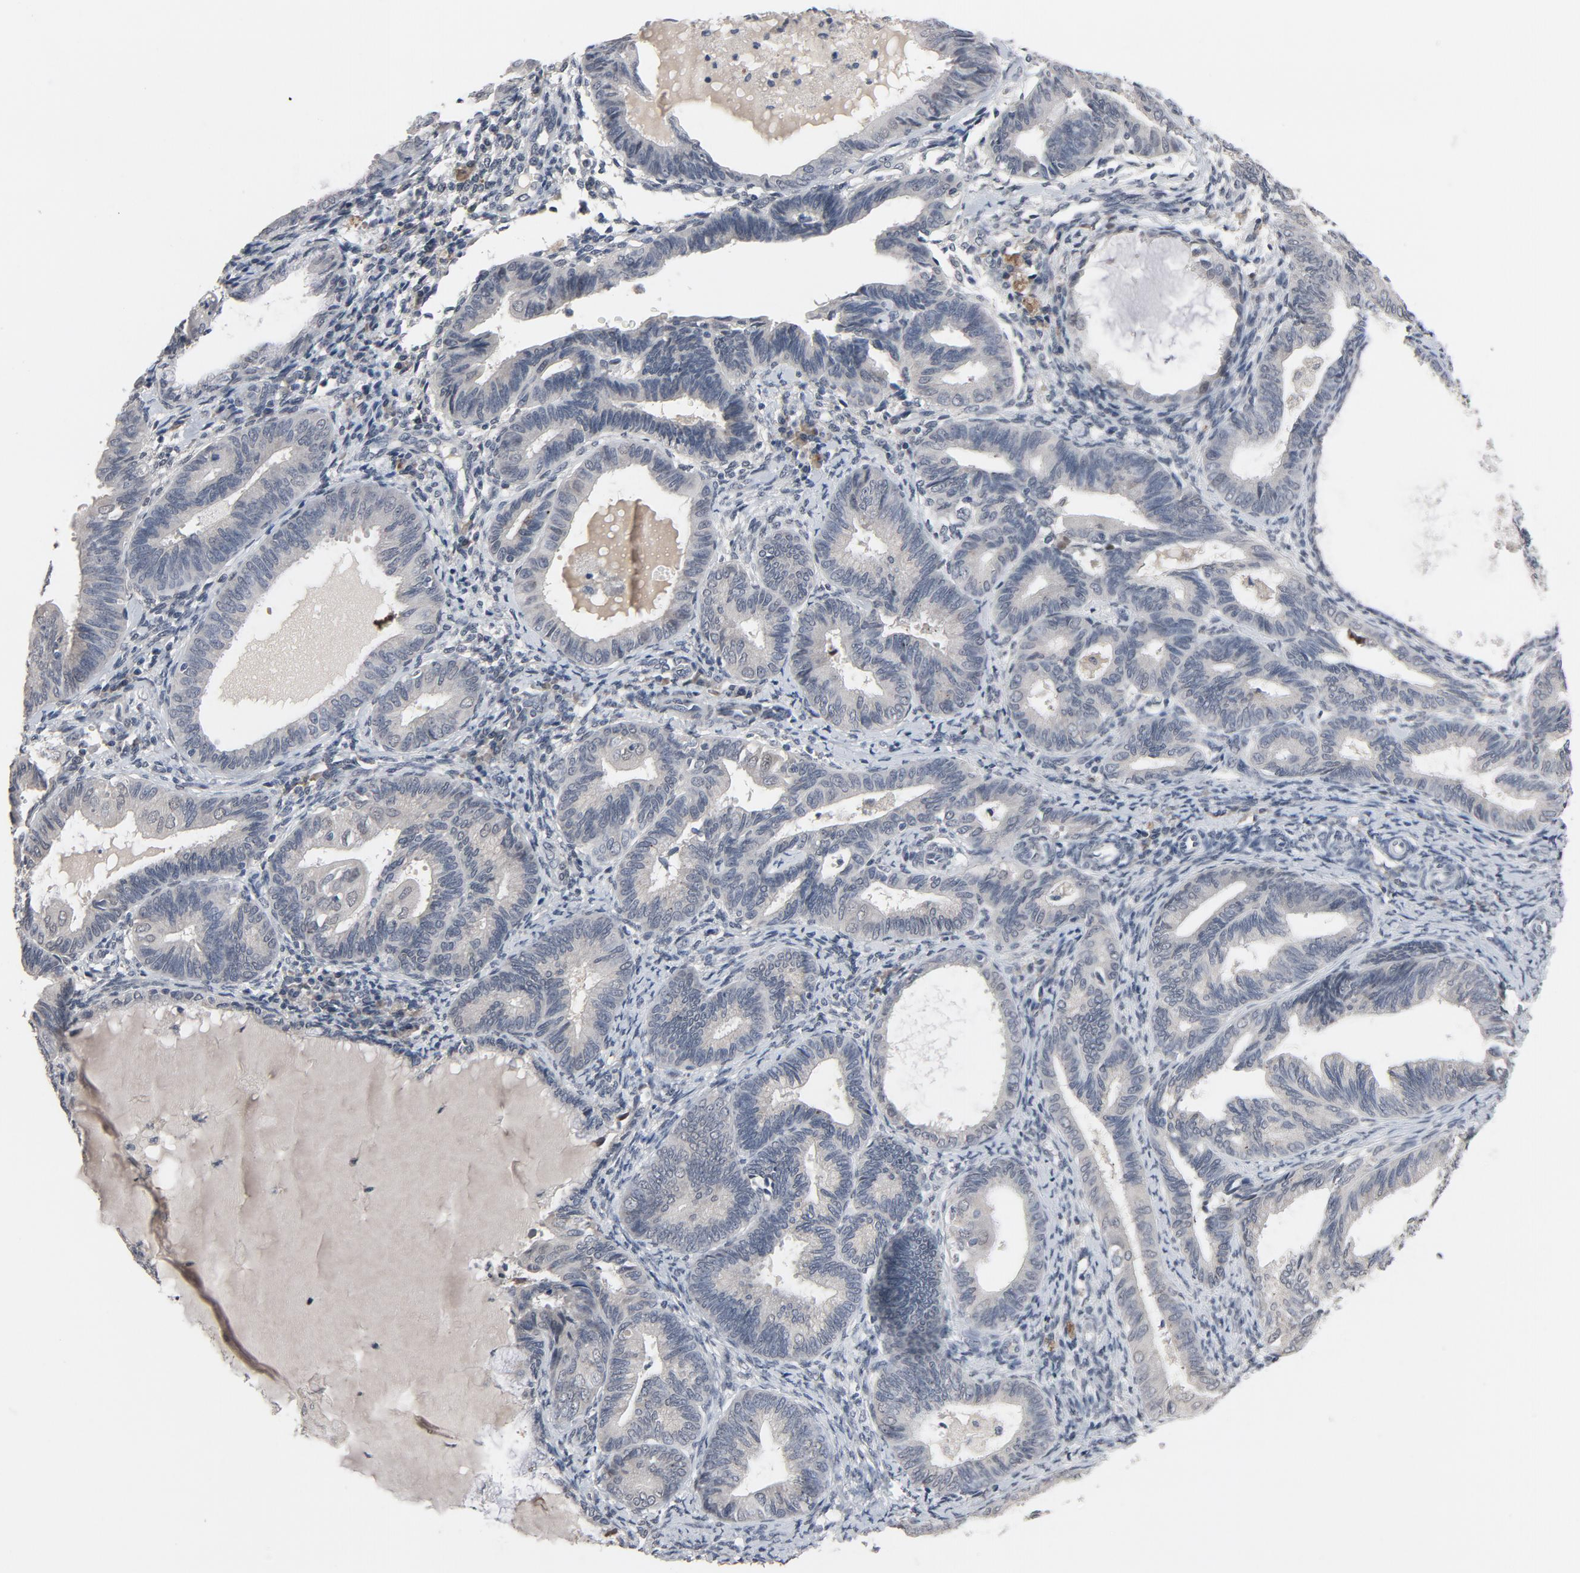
{"staining": {"intensity": "negative", "quantity": "none", "location": "none"}, "tissue": "endometrial cancer", "cell_type": "Tumor cells", "image_type": "cancer", "snomed": [{"axis": "morphology", "description": "Adenocarcinoma, NOS"}, {"axis": "topography", "description": "Endometrium"}], "caption": "Protein analysis of endometrial cancer reveals no significant expression in tumor cells.", "gene": "MT3", "patient": {"sex": "female", "age": 63}}